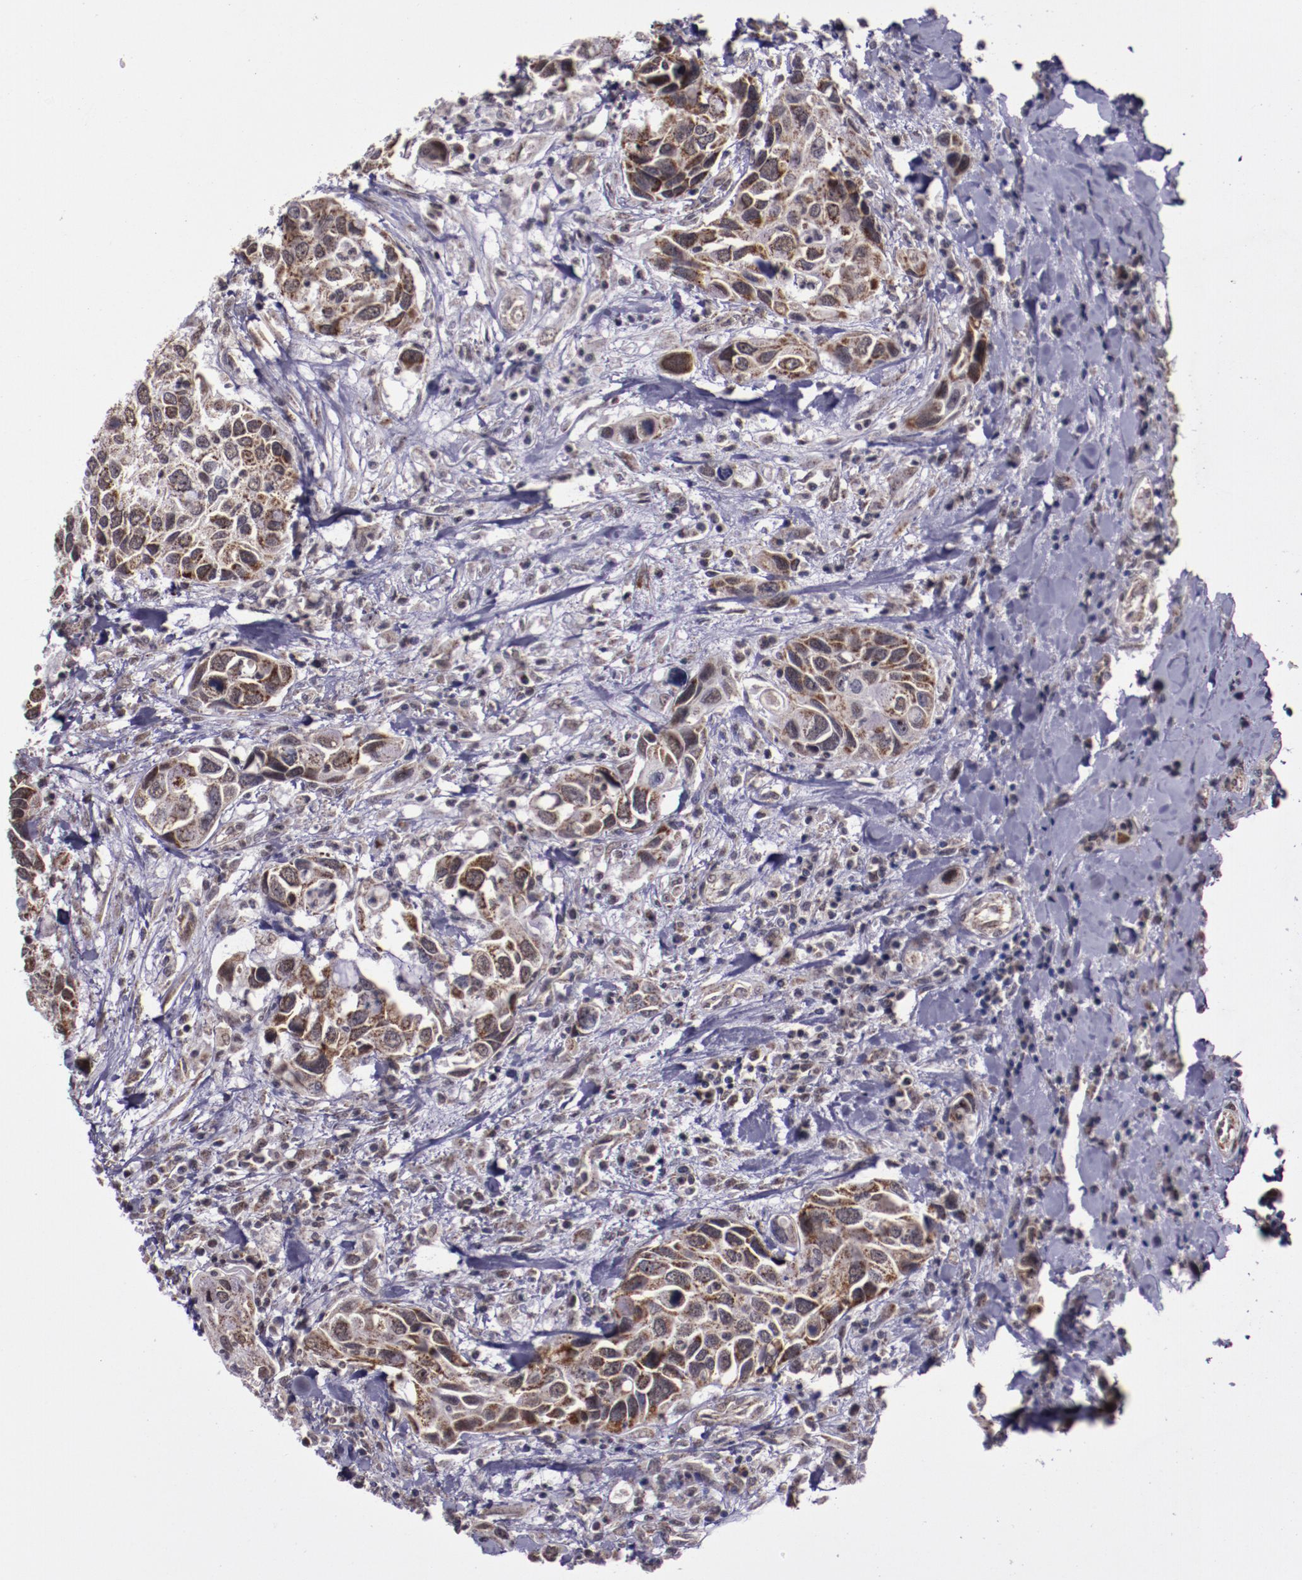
{"staining": {"intensity": "moderate", "quantity": ">75%", "location": "cytoplasmic/membranous"}, "tissue": "urothelial cancer", "cell_type": "Tumor cells", "image_type": "cancer", "snomed": [{"axis": "morphology", "description": "Urothelial carcinoma, High grade"}, {"axis": "topography", "description": "Urinary bladder"}], "caption": "High-grade urothelial carcinoma stained with DAB (3,3'-diaminobenzidine) immunohistochemistry reveals medium levels of moderate cytoplasmic/membranous staining in approximately >75% of tumor cells.", "gene": "LONP1", "patient": {"sex": "male", "age": 66}}